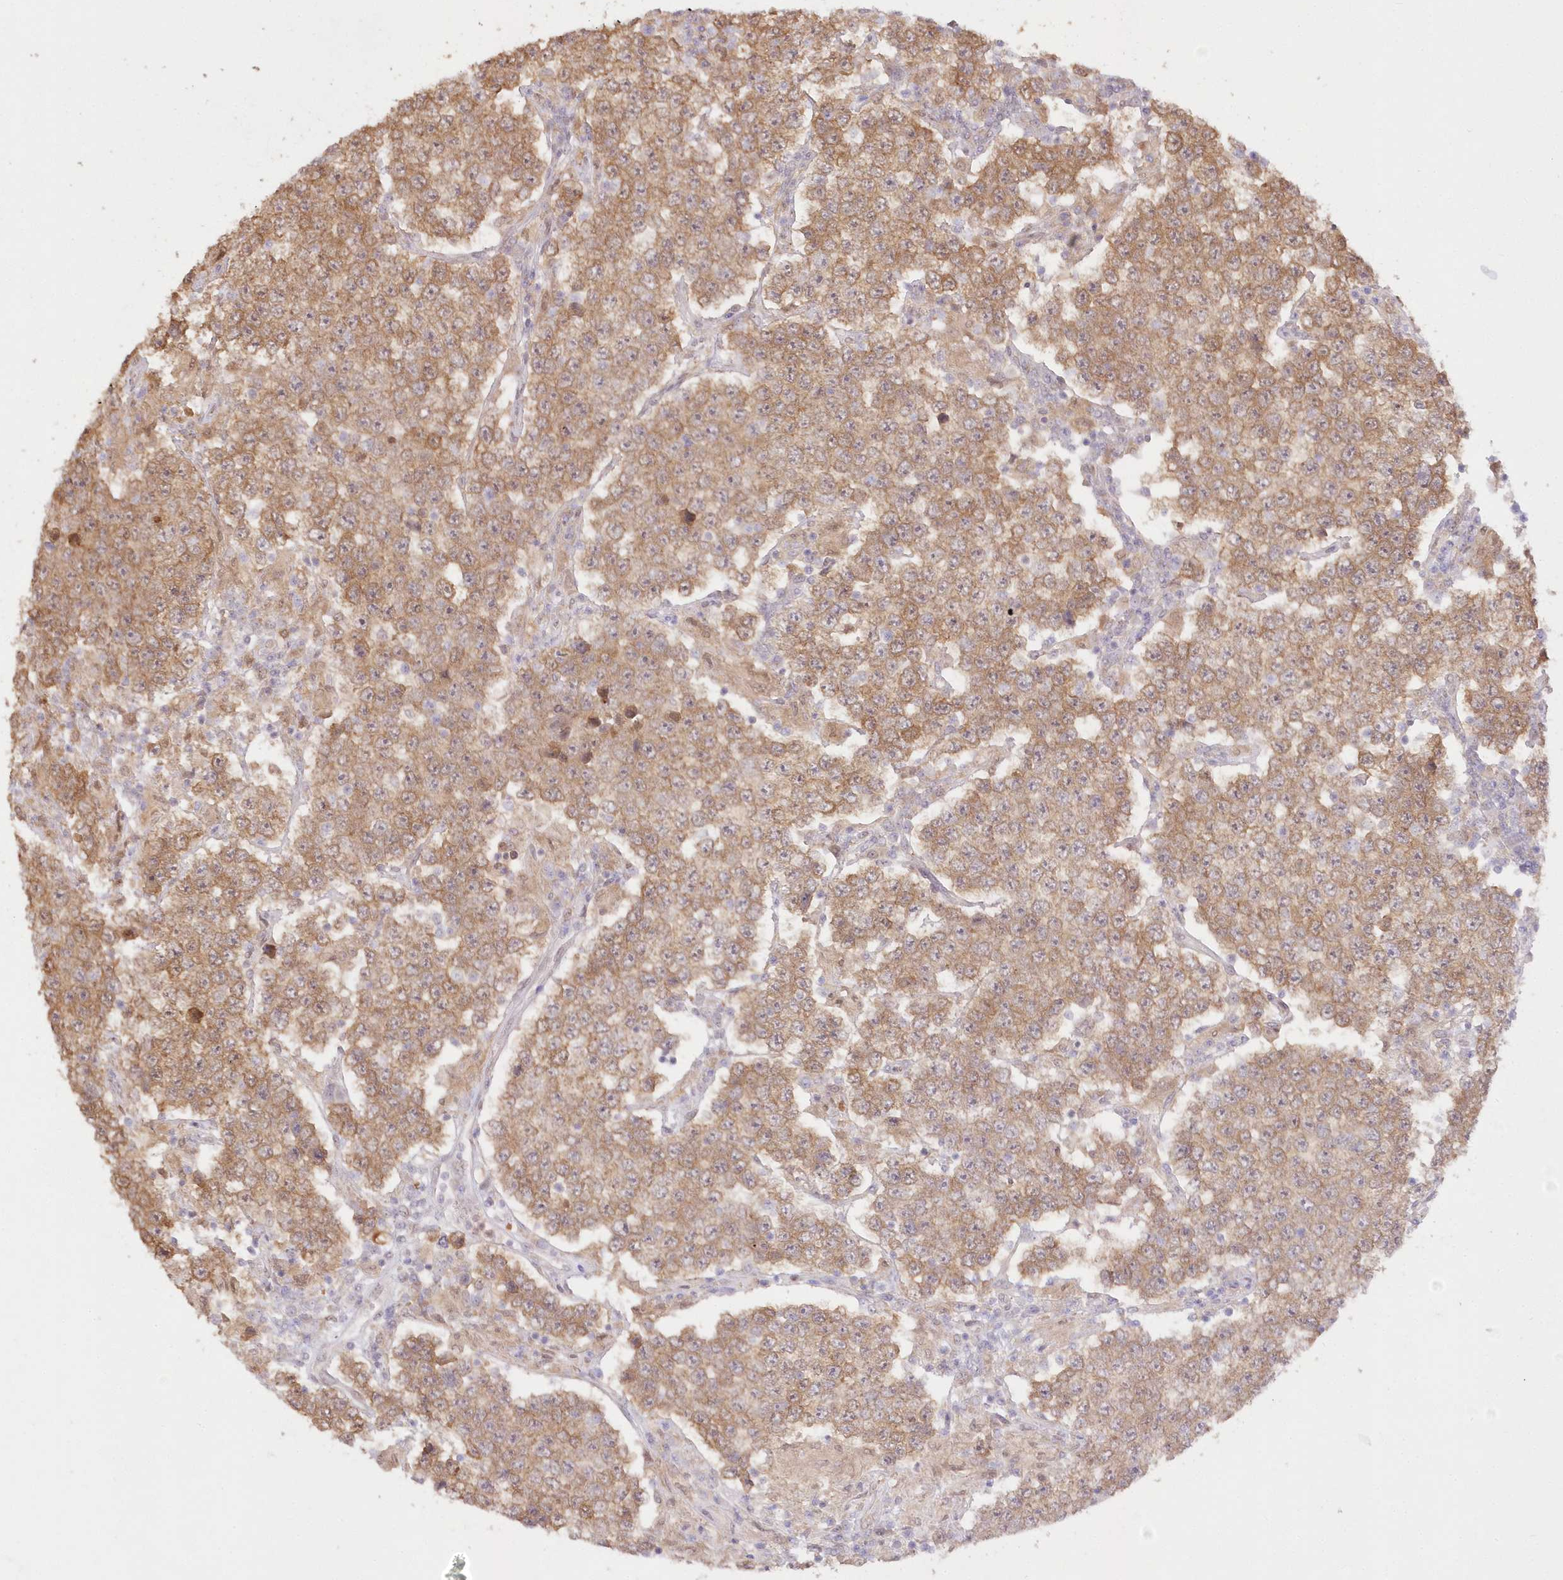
{"staining": {"intensity": "moderate", "quantity": ">75%", "location": "cytoplasmic/membranous"}, "tissue": "testis cancer", "cell_type": "Tumor cells", "image_type": "cancer", "snomed": [{"axis": "morphology", "description": "Normal tissue, NOS"}, {"axis": "morphology", "description": "Urothelial carcinoma, High grade"}, {"axis": "morphology", "description": "Seminoma, NOS"}, {"axis": "morphology", "description": "Carcinoma, Embryonal, NOS"}, {"axis": "topography", "description": "Urinary bladder"}, {"axis": "topography", "description": "Testis"}], "caption": "Immunohistochemistry (IHC) of human testis cancer (embryonal carcinoma) reveals medium levels of moderate cytoplasmic/membranous staining in about >75% of tumor cells. (Stains: DAB (3,3'-diaminobenzidine) in brown, nuclei in blue, Microscopy: brightfield microscopy at high magnification).", "gene": "RNPEP", "patient": {"sex": "male", "age": 41}}